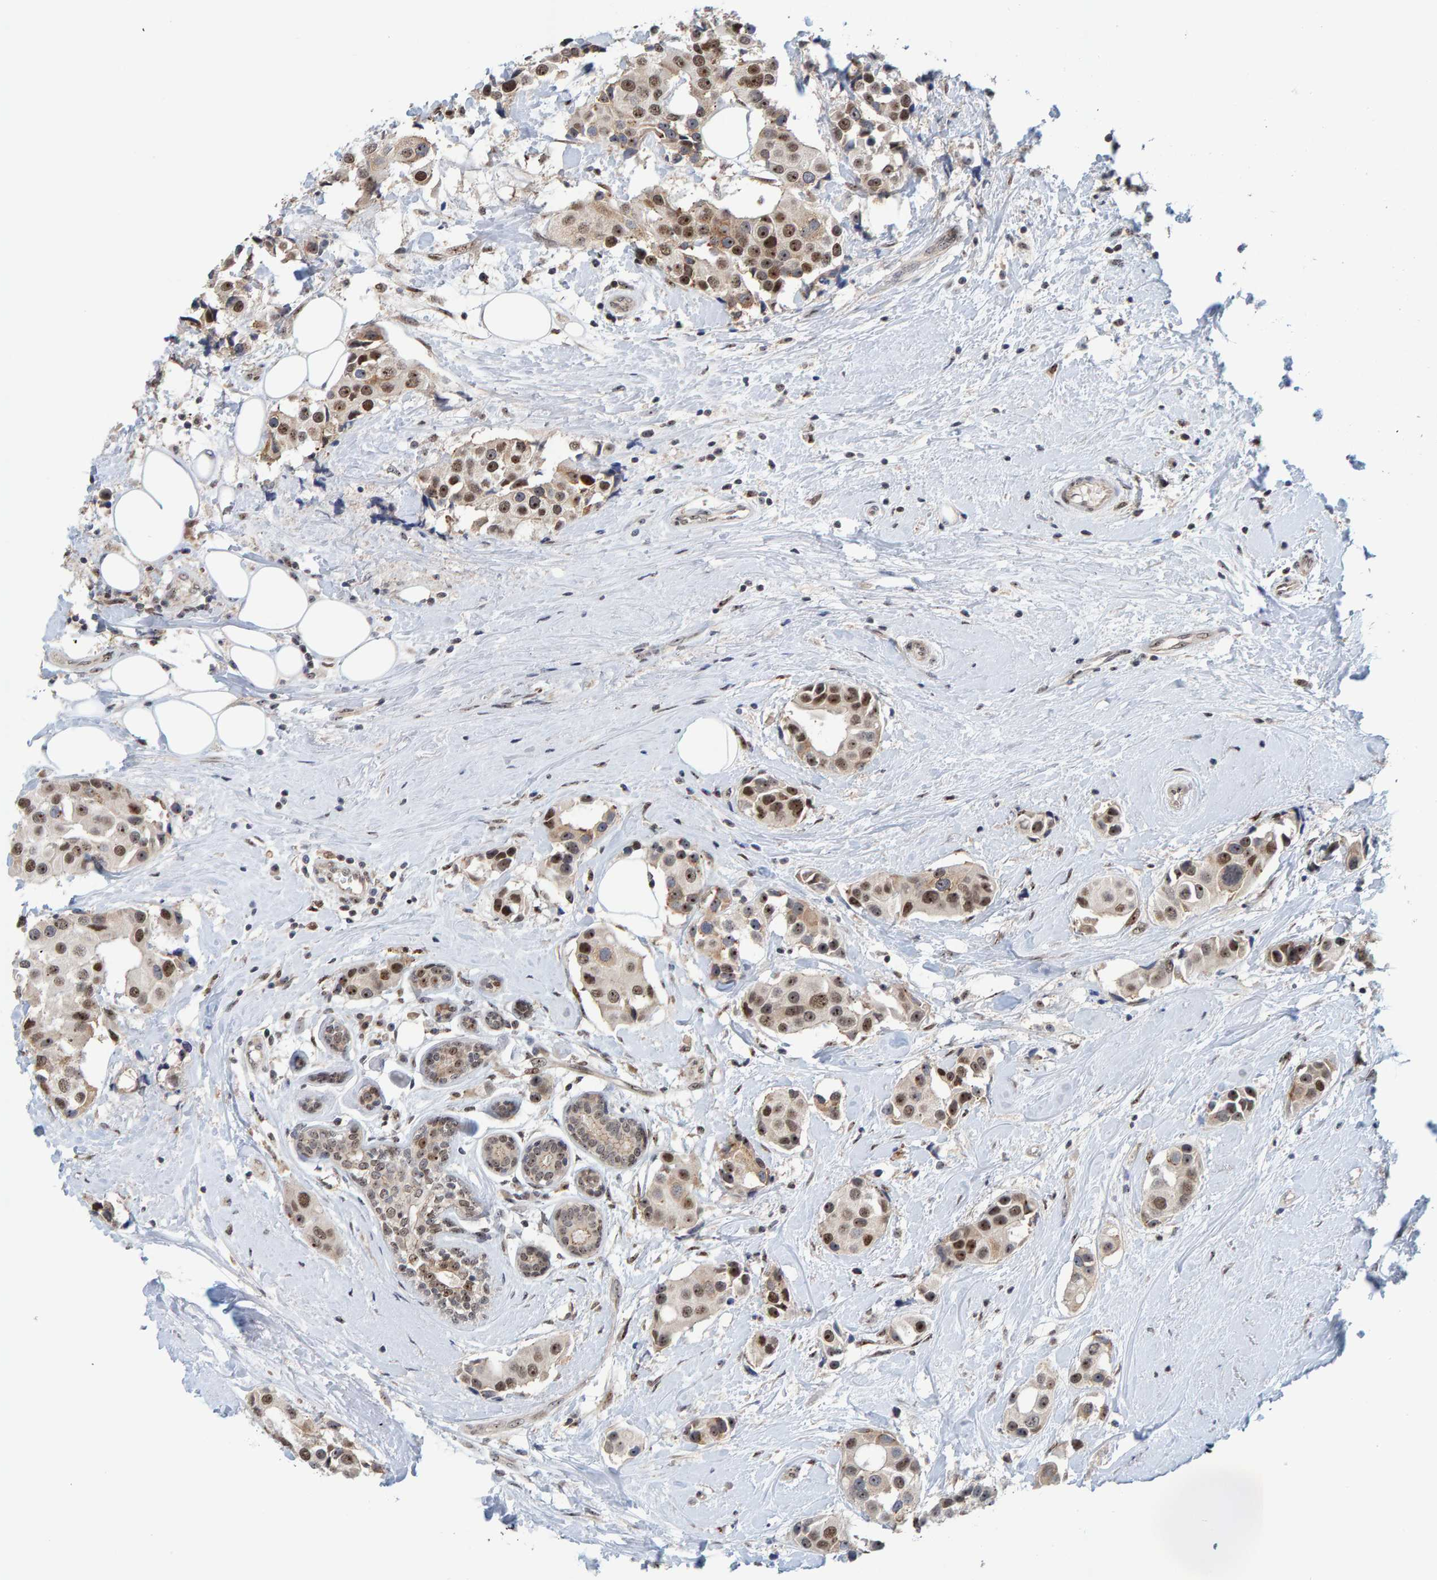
{"staining": {"intensity": "moderate", "quantity": ">75%", "location": "nuclear"}, "tissue": "breast cancer", "cell_type": "Tumor cells", "image_type": "cancer", "snomed": [{"axis": "morphology", "description": "Normal tissue, NOS"}, {"axis": "morphology", "description": "Duct carcinoma"}, {"axis": "topography", "description": "Breast"}], "caption": "Breast cancer tissue shows moderate nuclear expression in approximately >75% of tumor cells", "gene": "POLR1E", "patient": {"sex": "female", "age": 39}}